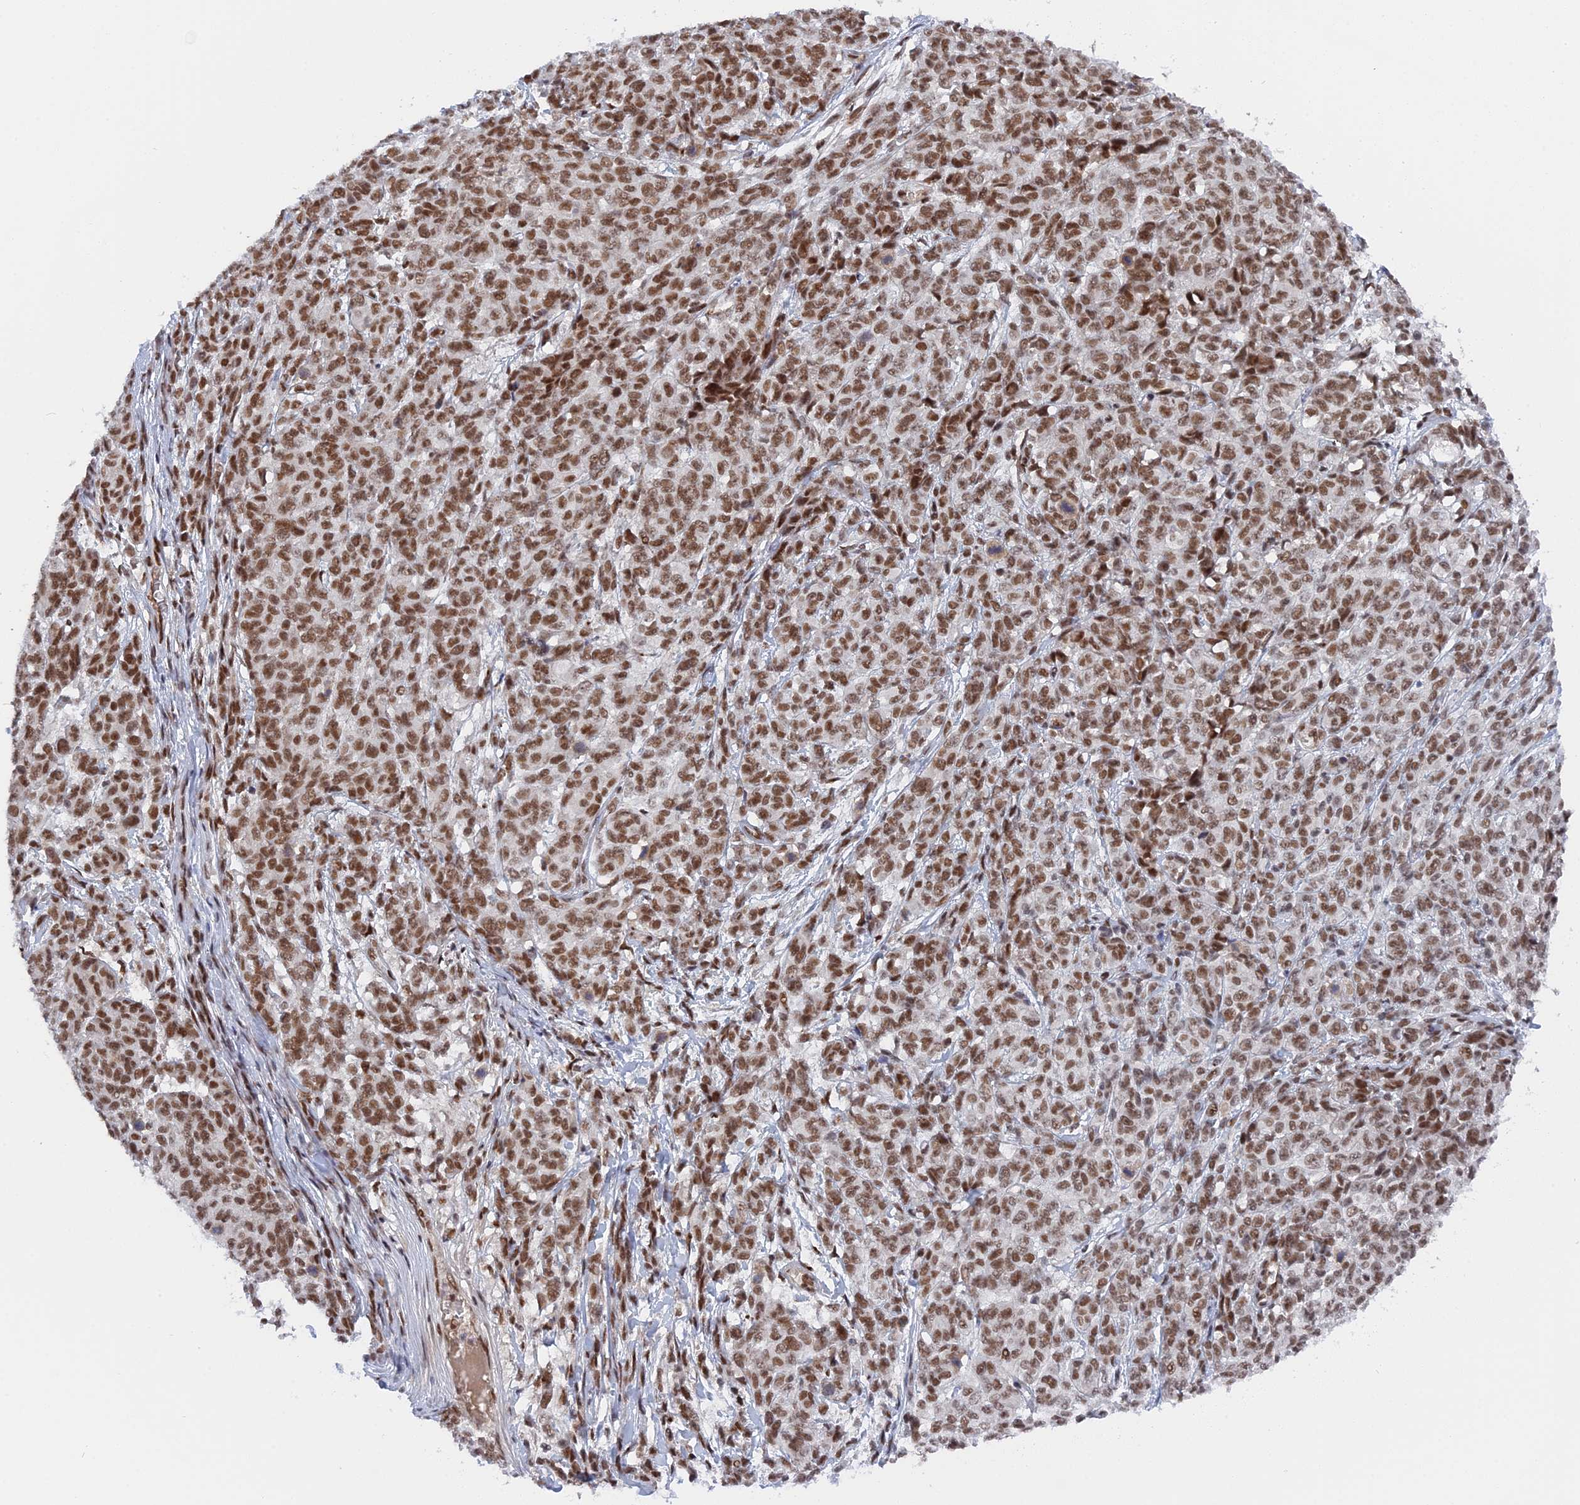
{"staining": {"intensity": "moderate", "quantity": ">75%", "location": "nuclear"}, "tissue": "melanoma", "cell_type": "Tumor cells", "image_type": "cancer", "snomed": [{"axis": "morphology", "description": "Malignant melanoma, NOS"}, {"axis": "topography", "description": "Skin"}], "caption": "Immunohistochemistry image of neoplastic tissue: malignant melanoma stained using IHC exhibits medium levels of moderate protein expression localized specifically in the nuclear of tumor cells, appearing as a nuclear brown color.", "gene": "CCDC85A", "patient": {"sex": "male", "age": 49}}